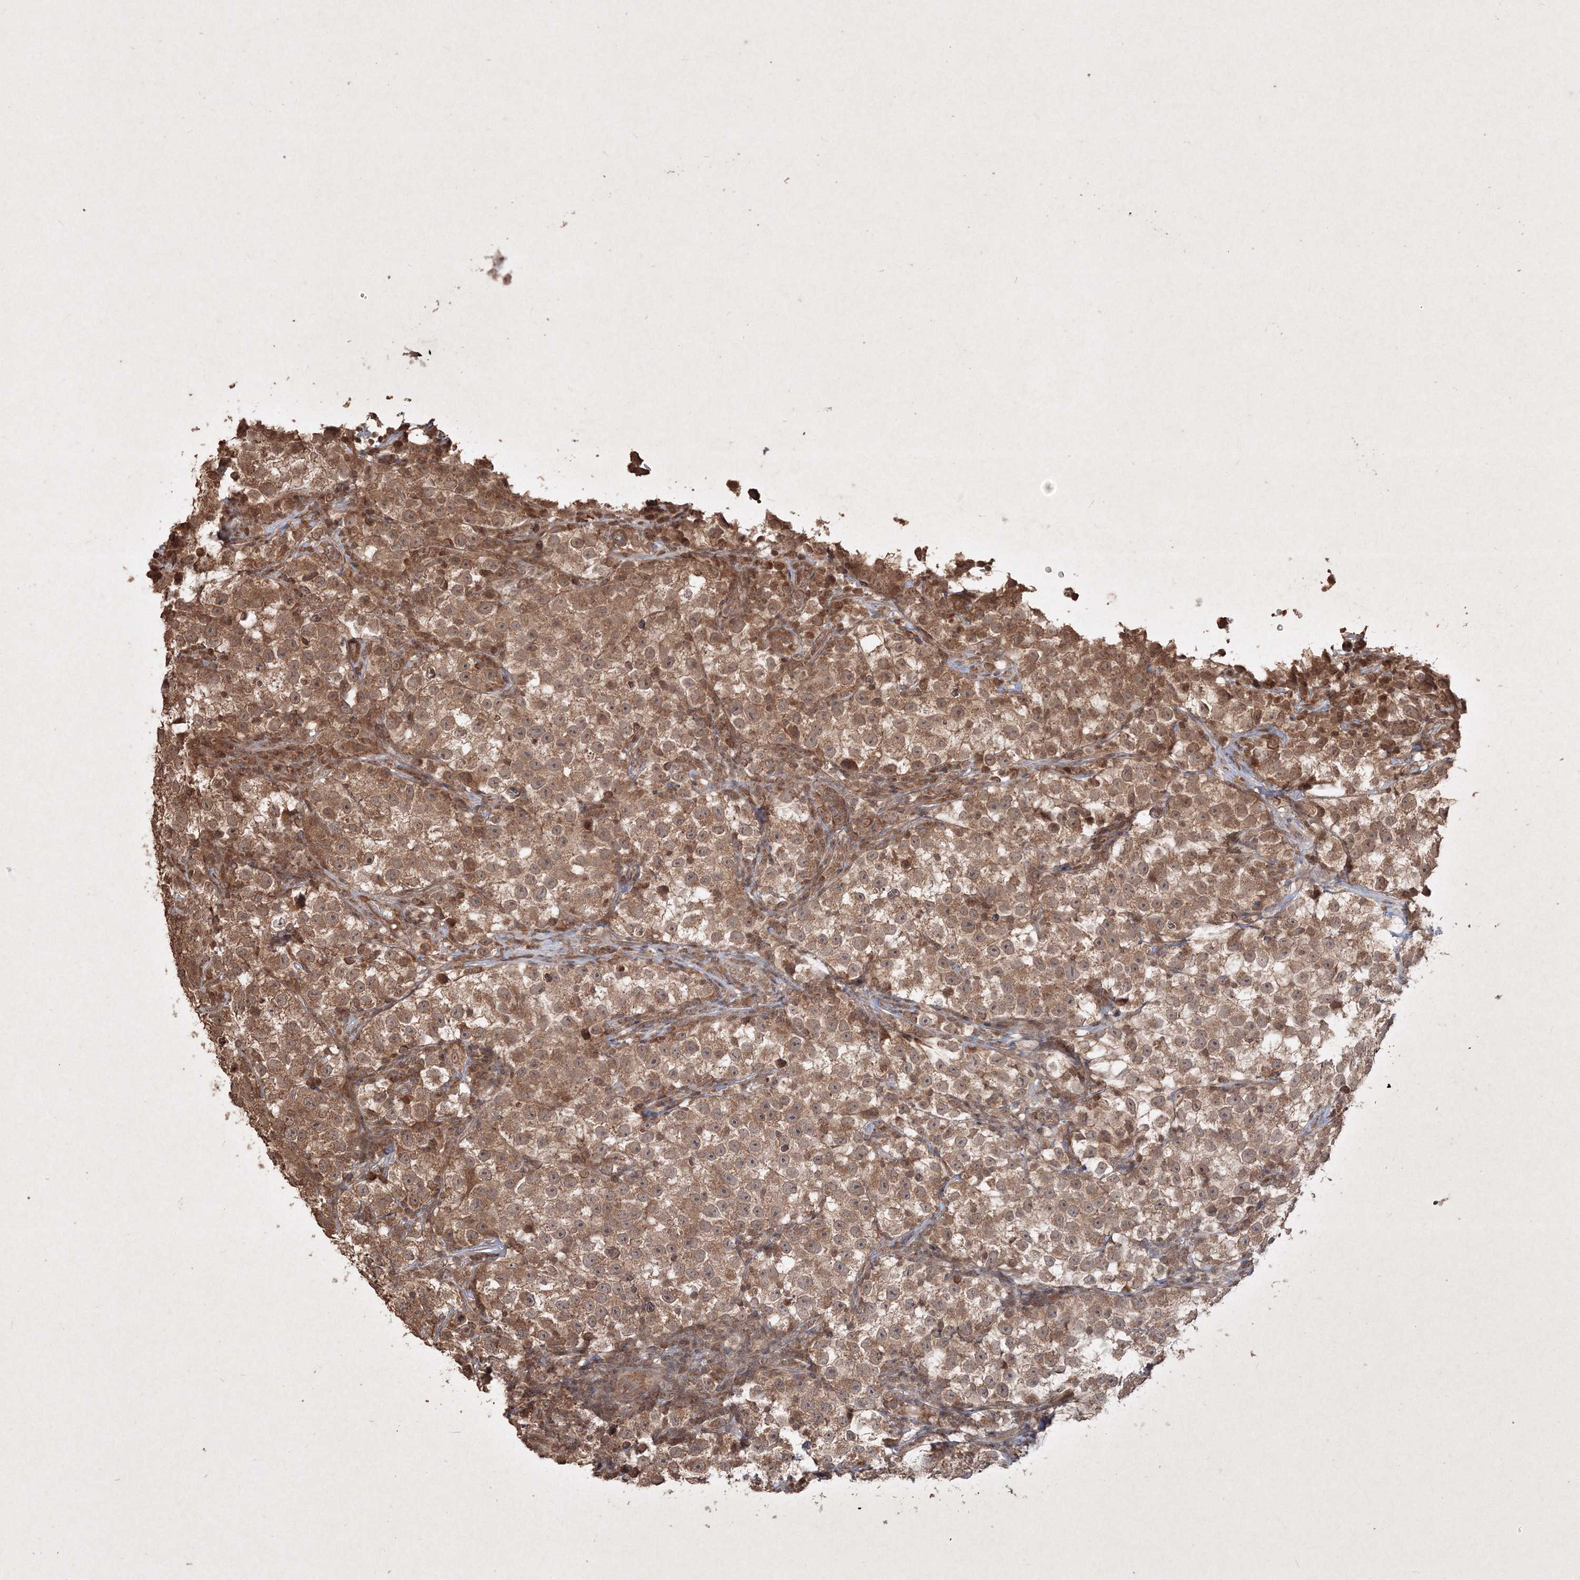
{"staining": {"intensity": "moderate", "quantity": ">75%", "location": "cytoplasmic/membranous,nuclear"}, "tissue": "testis cancer", "cell_type": "Tumor cells", "image_type": "cancer", "snomed": [{"axis": "morphology", "description": "Seminoma, NOS"}, {"axis": "topography", "description": "Testis"}], "caption": "An IHC histopathology image of neoplastic tissue is shown. Protein staining in brown labels moderate cytoplasmic/membranous and nuclear positivity in testis cancer within tumor cells. (DAB IHC with brightfield microscopy, high magnification).", "gene": "PELI3", "patient": {"sex": "male", "age": 22}}